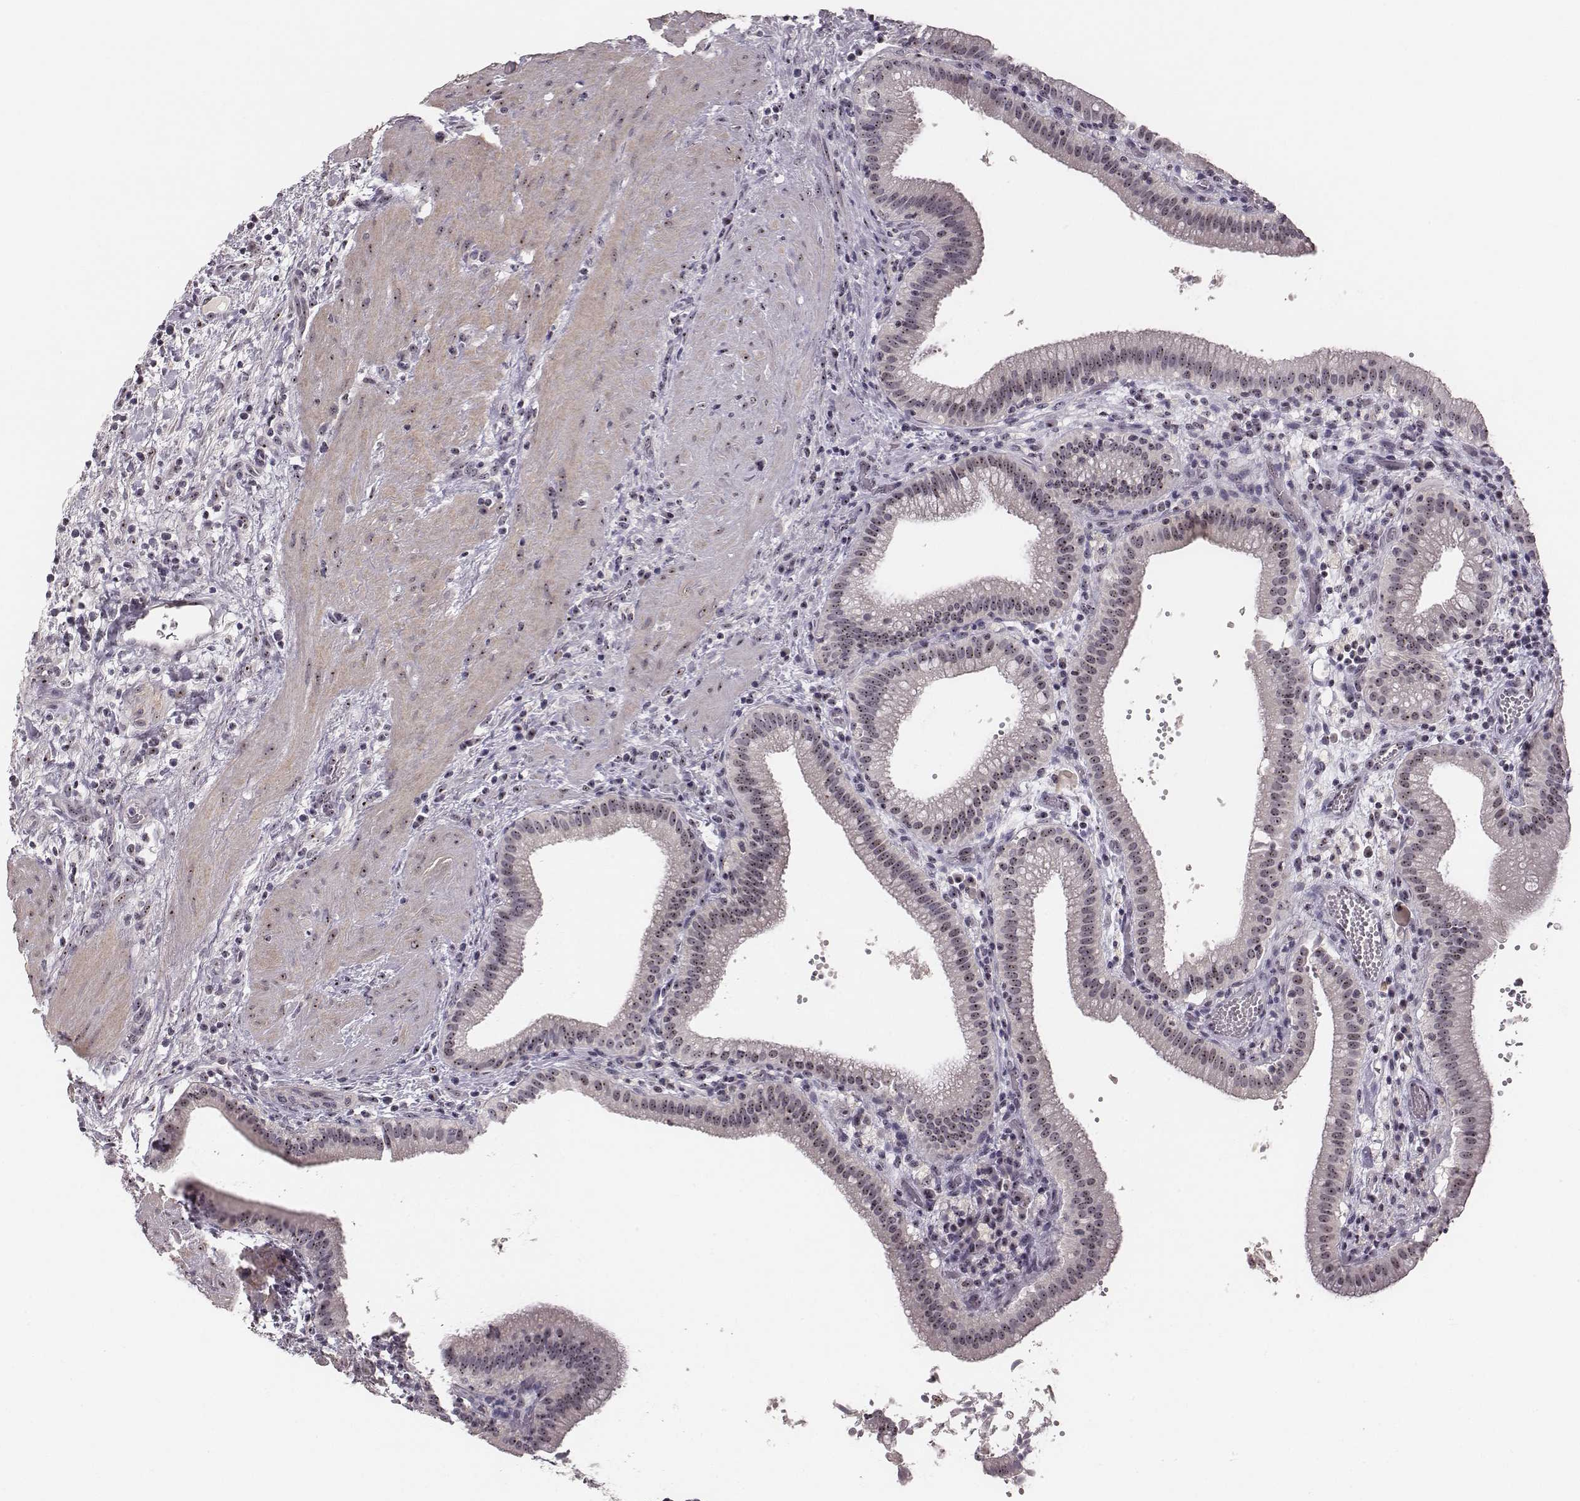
{"staining": {"intensity": "weak", "quantity": ">75%", "location": "nuclear"}, "tissue": "gallbladder", "cell_type": "Glandular cells", "image_type": "normal", "snomed": [{"axis": "morphology", "description": "Normal tissue, NOS"}, {"axis": "topography", "description": "Gallbladder"}], "caption": "Gallbladder stained with DAB (3,3'-diaminobenzidine) immunohistochemistry (IHC) demonstrates low levels of weak nuclear staining in about >75% of glandular cells.", "gene": "NOP56", "patient": {"sex": "male", "age": 42}}